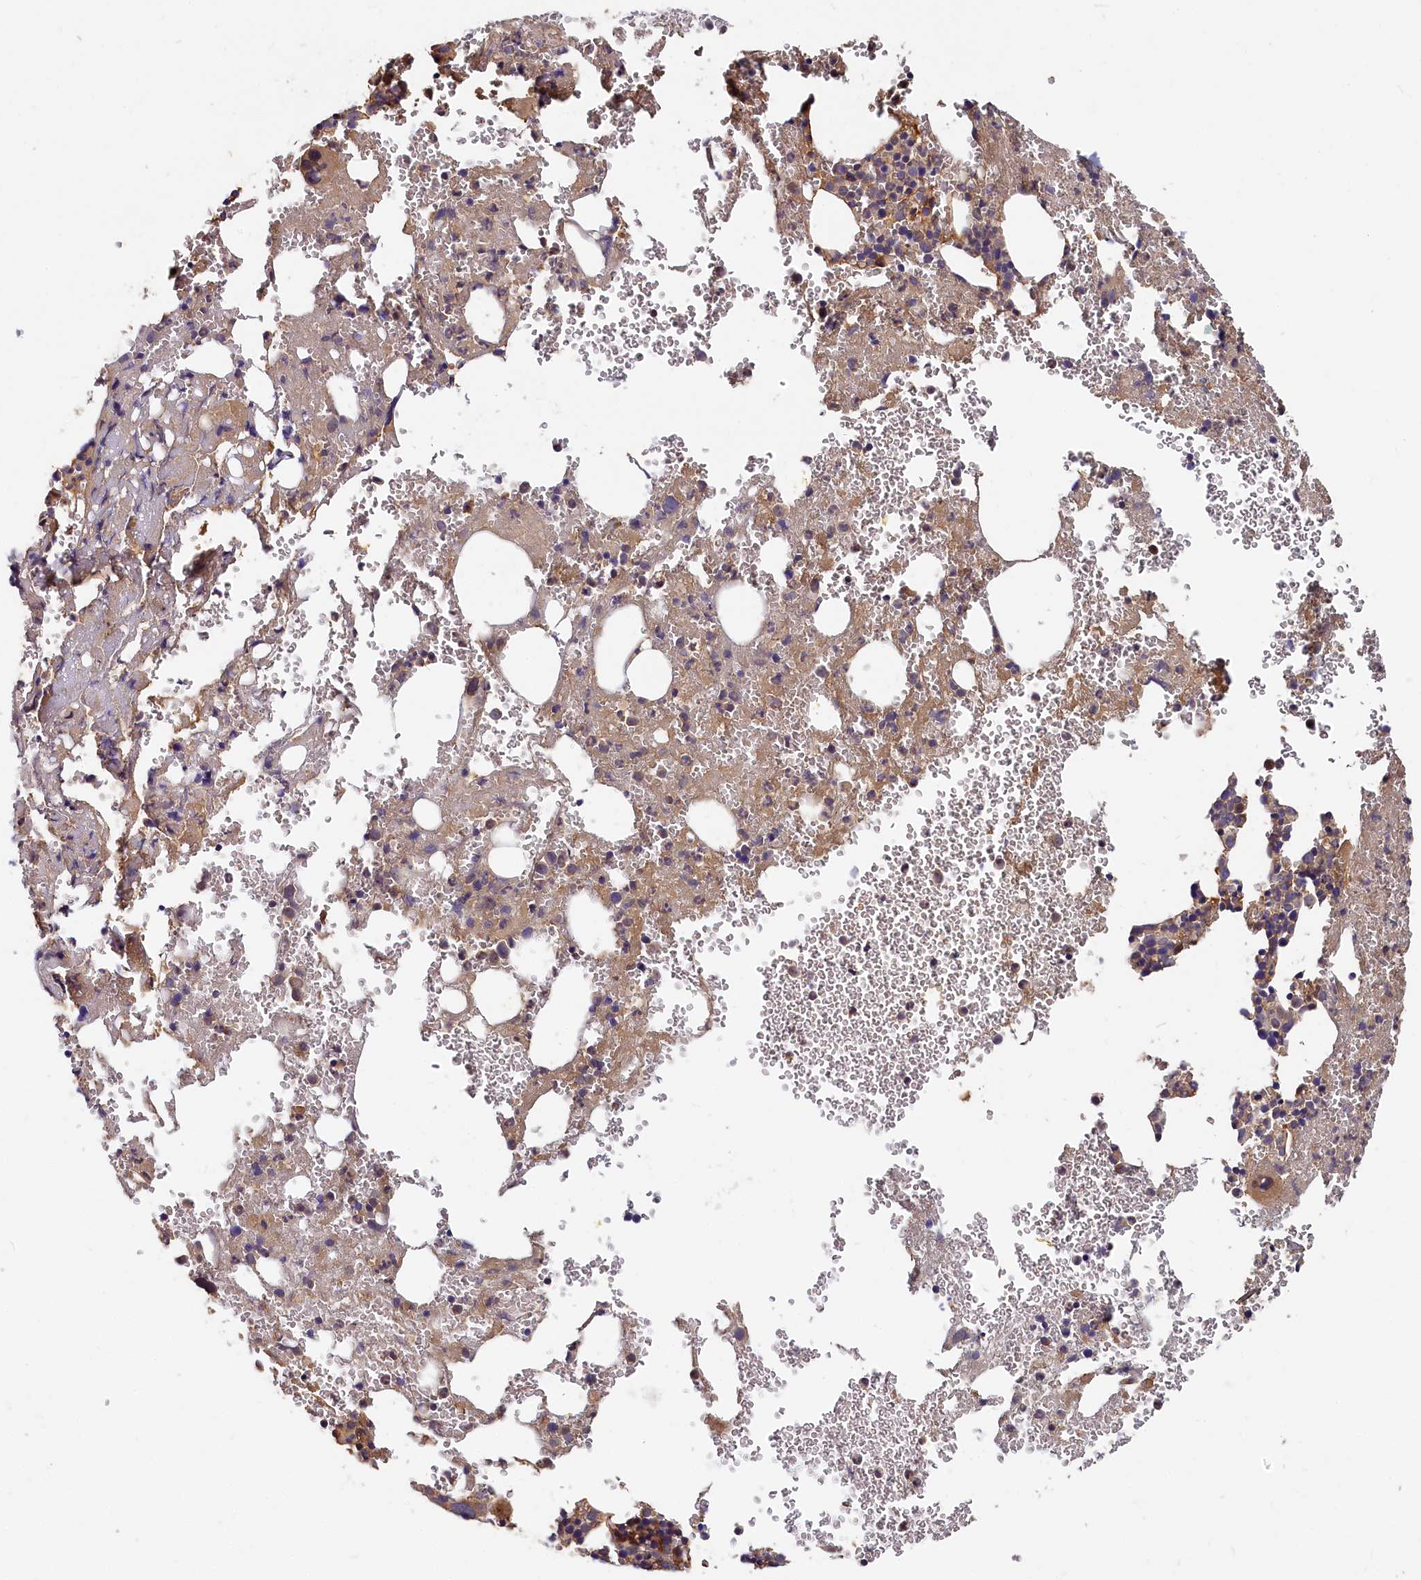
{"staining": {"intensity": "moderate", "quantity": "25%-75%", "location": "cytoplasmic/membranous"}, "tissue": "bone marrow", "cell_type": "Hematopoietic cells", "image_type": "normal", "snomed": [{"axis": "morphology", "description": "Normal tissue, NOS"}, {"axis": "topography", "description": "Bone marrow"}], "caption": "Hematopoietic cells display medium levels of moderate cytoplasmic/membranous expression in about 25%-75% of cells in benign human bone marrow.", "gene": "ITIH1", "patient": {"sex": "male", "age": 61}}